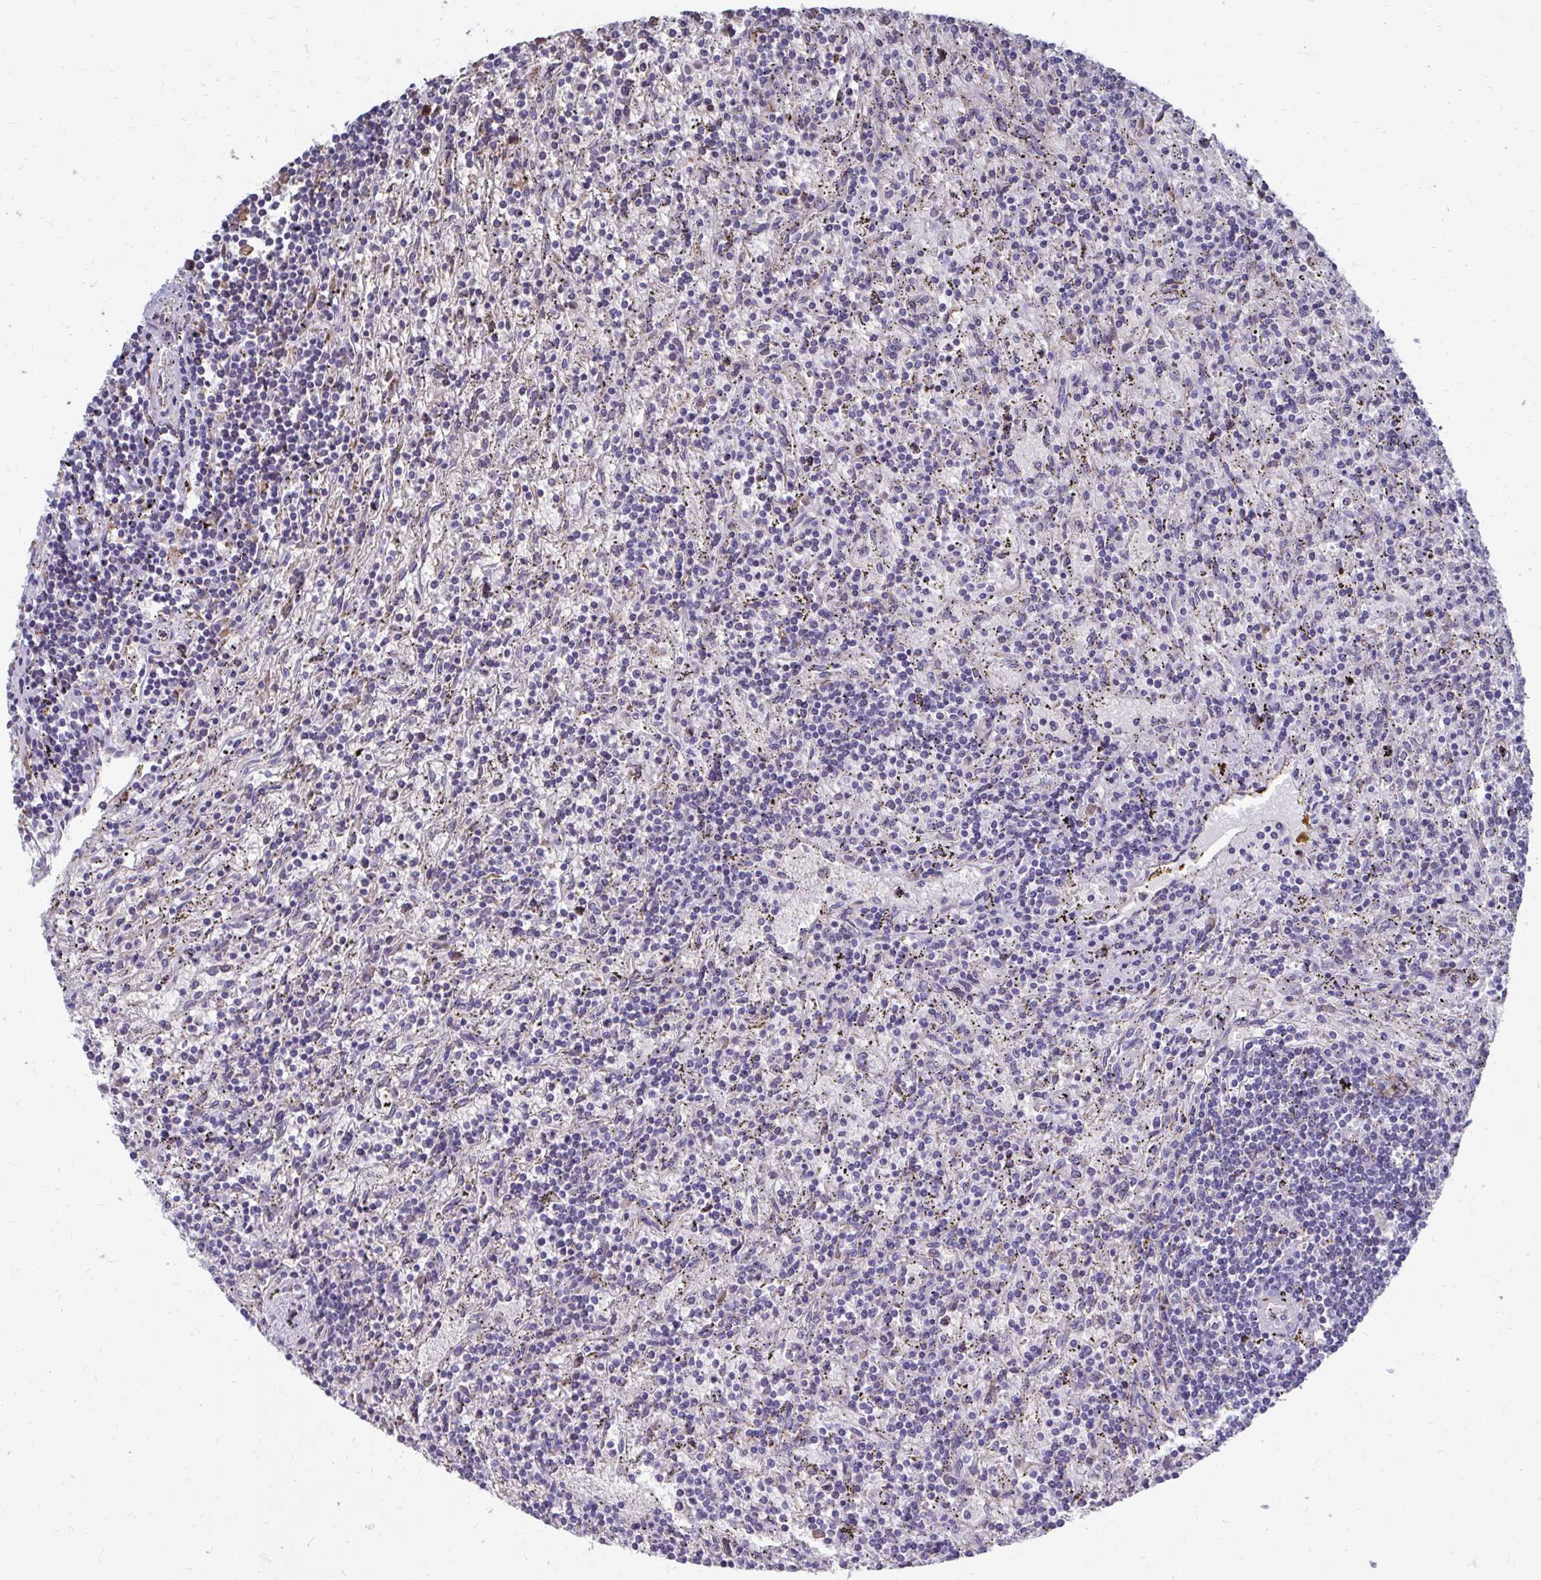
{"staining": {"intensity": "negative", "quantity": "none", "location": "none"}, "tissue": "lymphoma", "cell_type": "Tumor cells", "image_type": "cancer", "snomed": [{"axis": "morphology", "description": "Malignant lymphoma, non-Hodgkin's type, Low grade"}, {"axis": "topography", "description": "Spleen"}], "caption": "An image of human malignant lymphoma, non-Hodgkin's type (low-grade) is negative for staining in tumor cells. Brightfield microscopy of immunohistochemistry (IHC) stained with DAB (3,3'-diaminobenzidine) (brown) and hematoxylin (blue), captured at high magnification.", "gene": "FKBP2", "patient": {"sex": "male", "age": 76}}